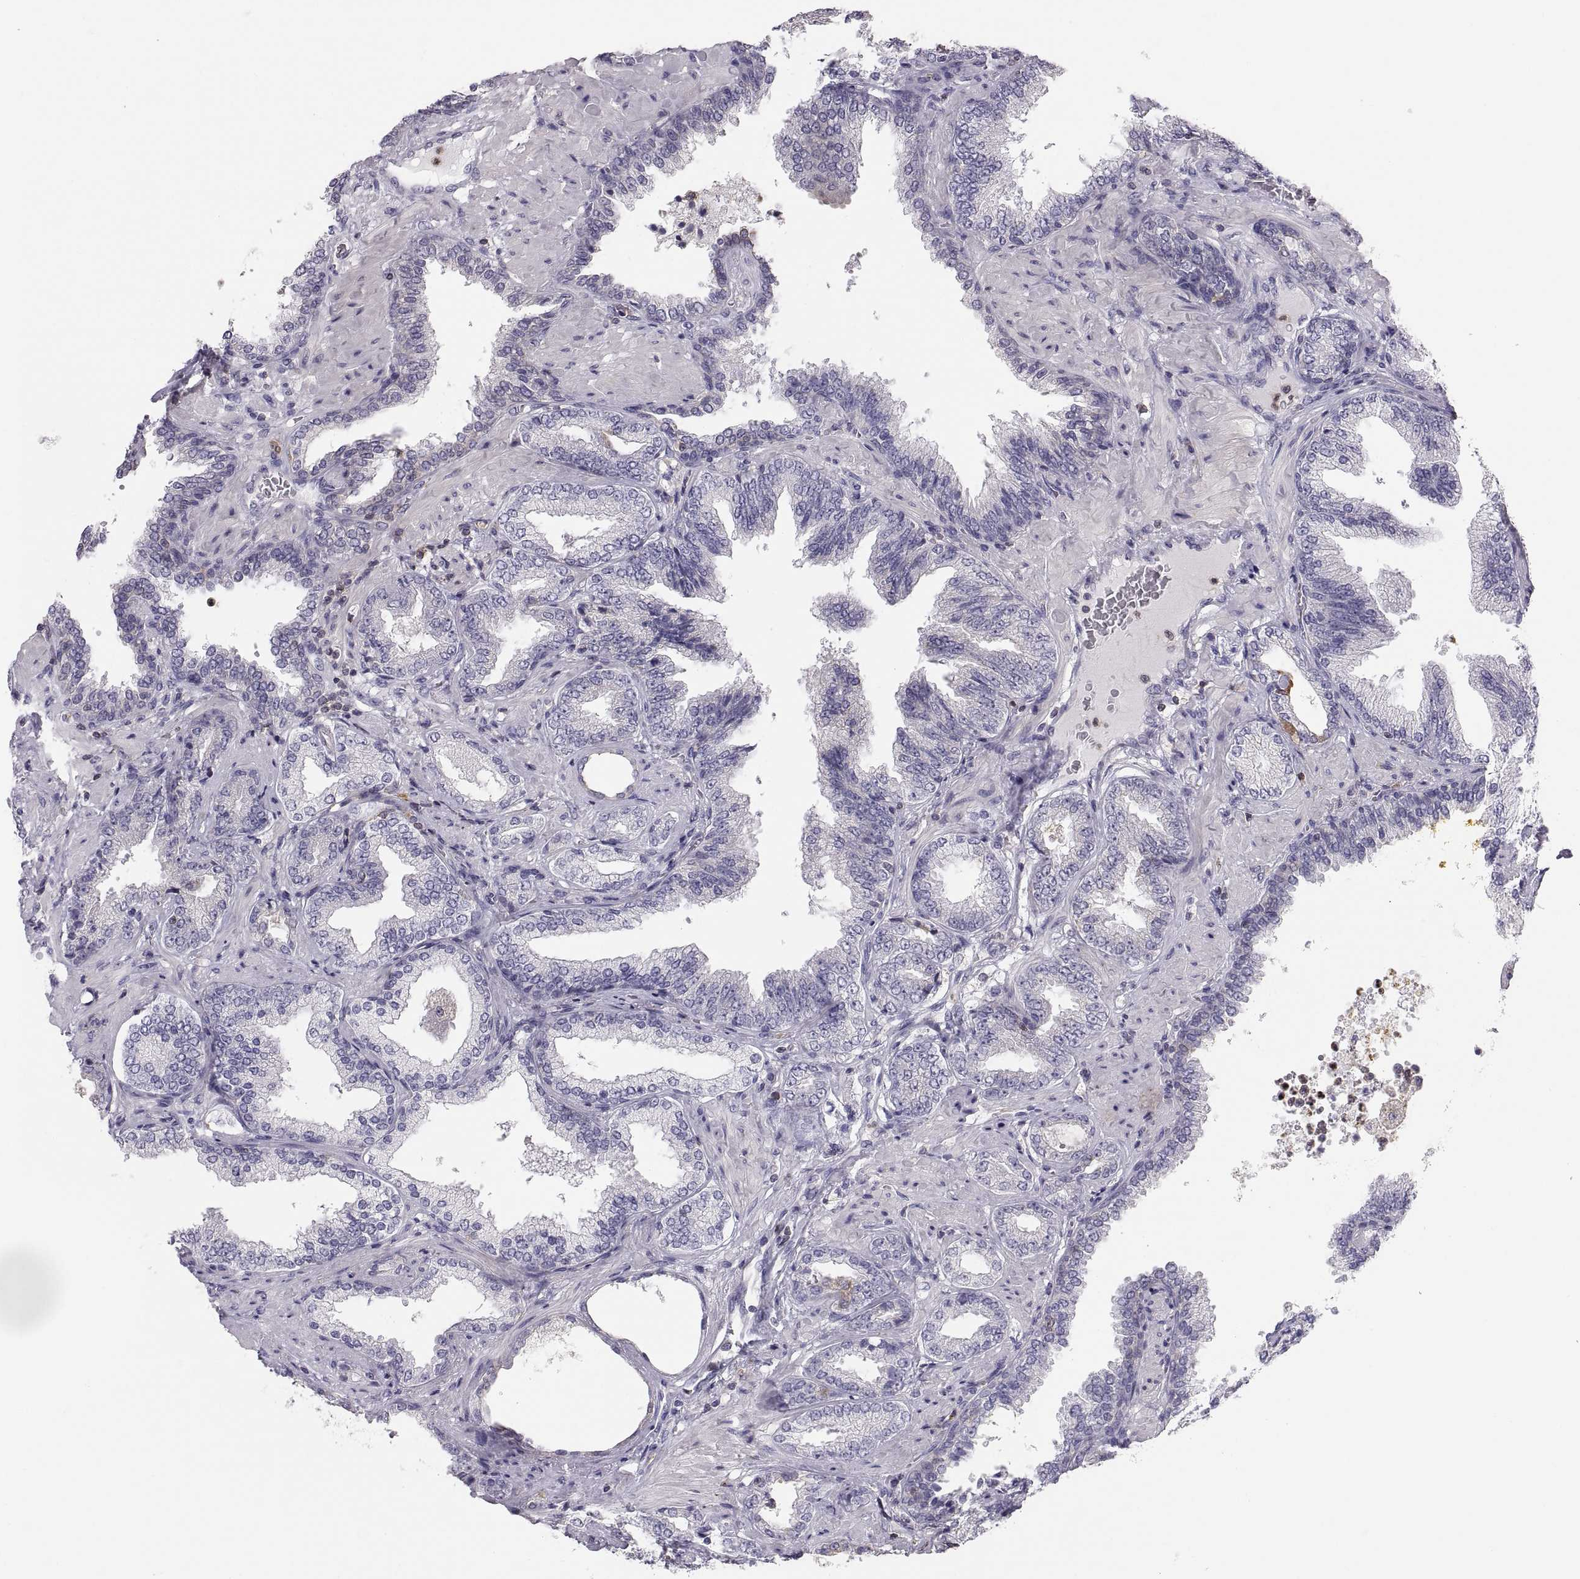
{"staining": {"intensity": "negative", "quantity": "none", "location": "none"}, "tissue": "prostate cancer", "cell_type": "Tumor cells", "image_type": "cancer", "snomed": [{"axis": "morphology", "description": "Adenocarcinoma, Low grade"}, {"axis": "topography", "description": "Prostate"}], "caption": "High power microscopy photomicrograph of an immunohistochemistry (IHC) image of prostate adenocarcinoma (low-grade), revealing no significant positivity in tumor cells.", "gene": "ERO1A", "patient": {"sex": "male", "age": 68}}